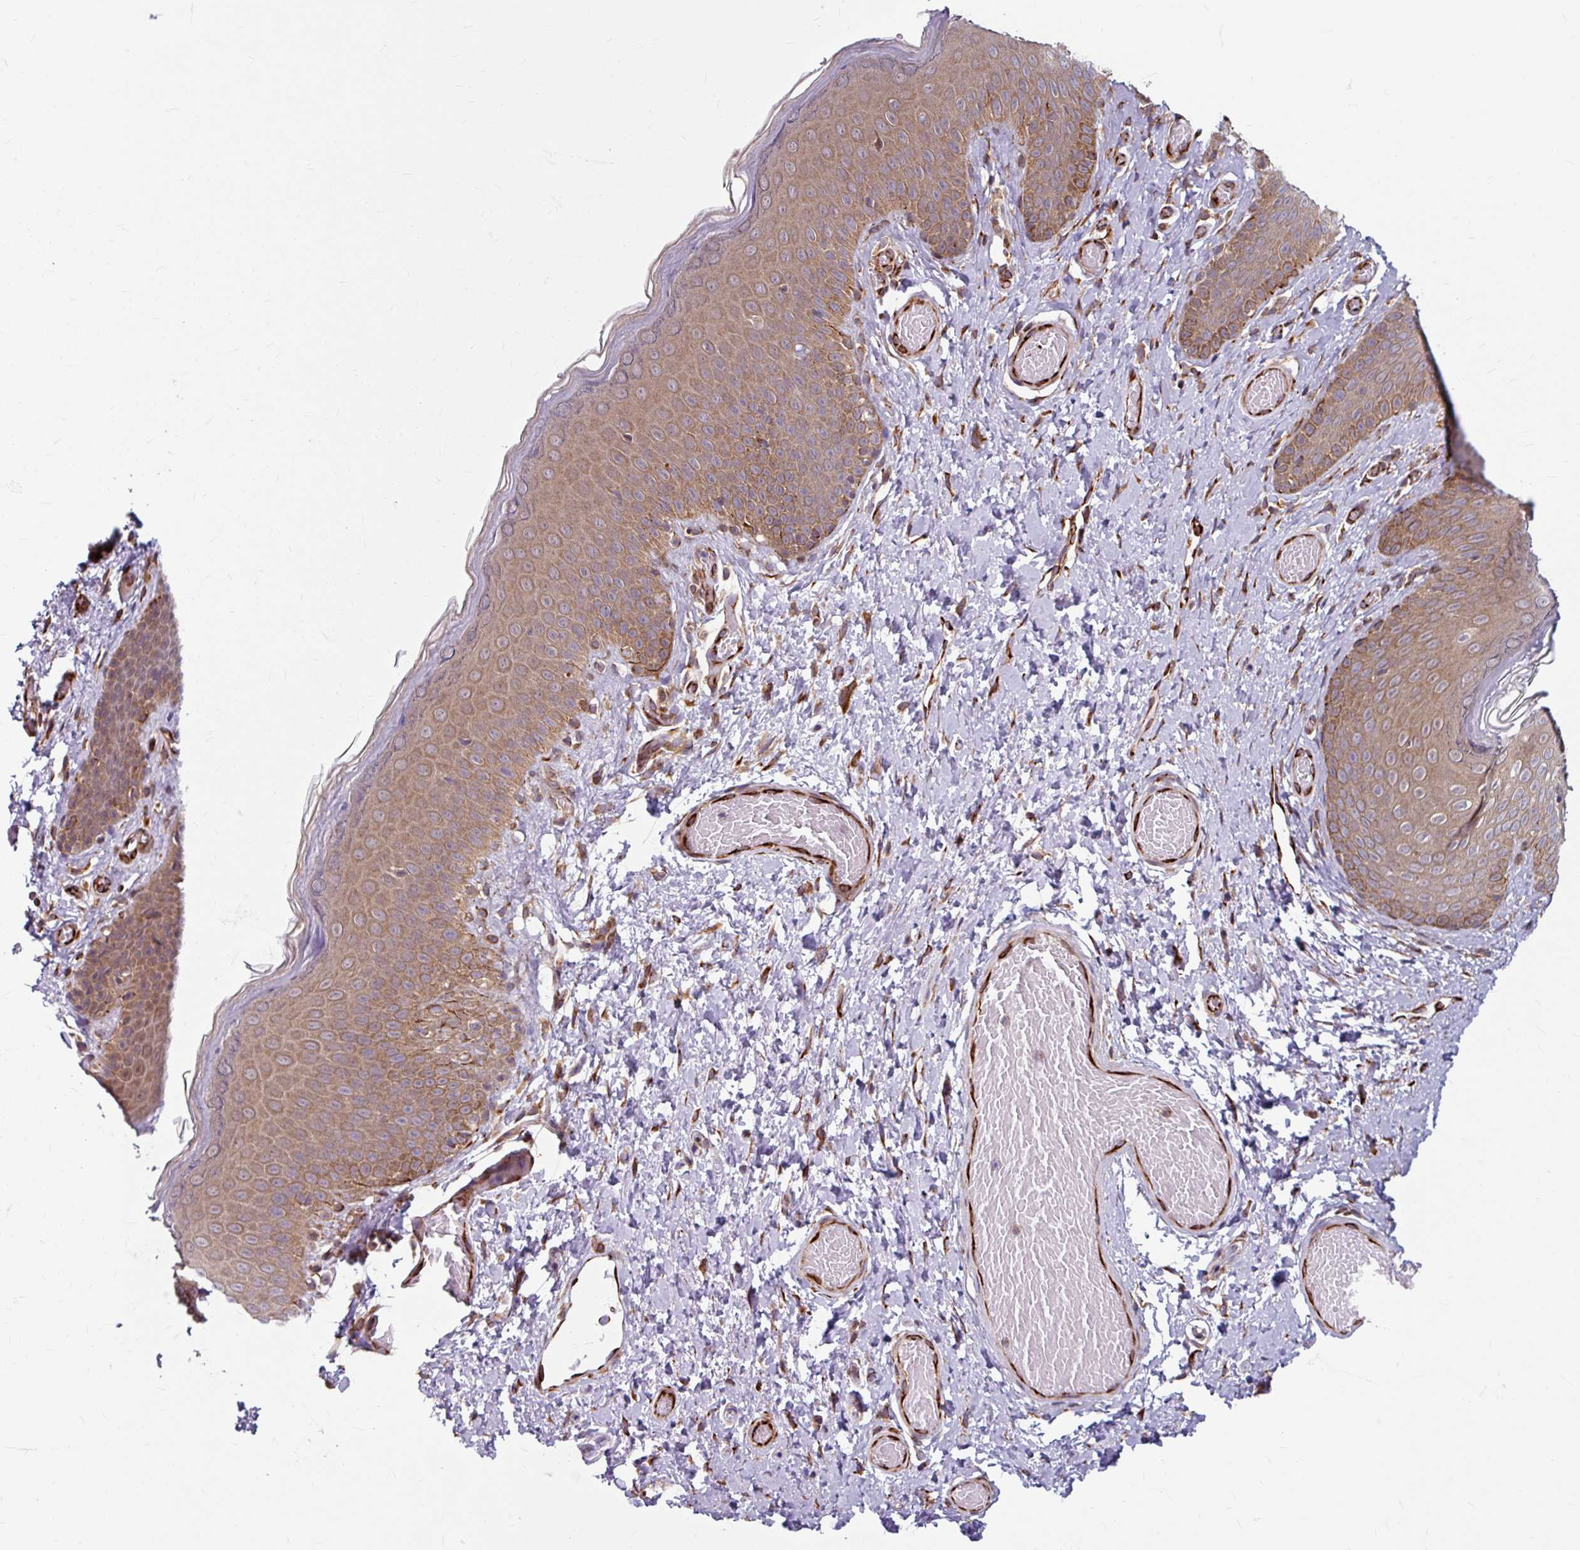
{"staining": {"intensity": "moderate", "quantity": ">75%", "location": "cytoplasmic/membranous"}, "tissue": "skin", "cell_type": "Epidermal cells", "image_type": "normal", "snomed": [{"axis": "morphology", "description": "Normal tissue, NOS"}, {"axis": "topography", "description": "Anal"}], "caption": "Immunohistochemical staining of benign skin shows medium levels of moderate cytoplasmic/membranous staining in about >75% of epidermal cells.", "gene": "DAAM2", "patient": {"sex": "female", "age": 40}}